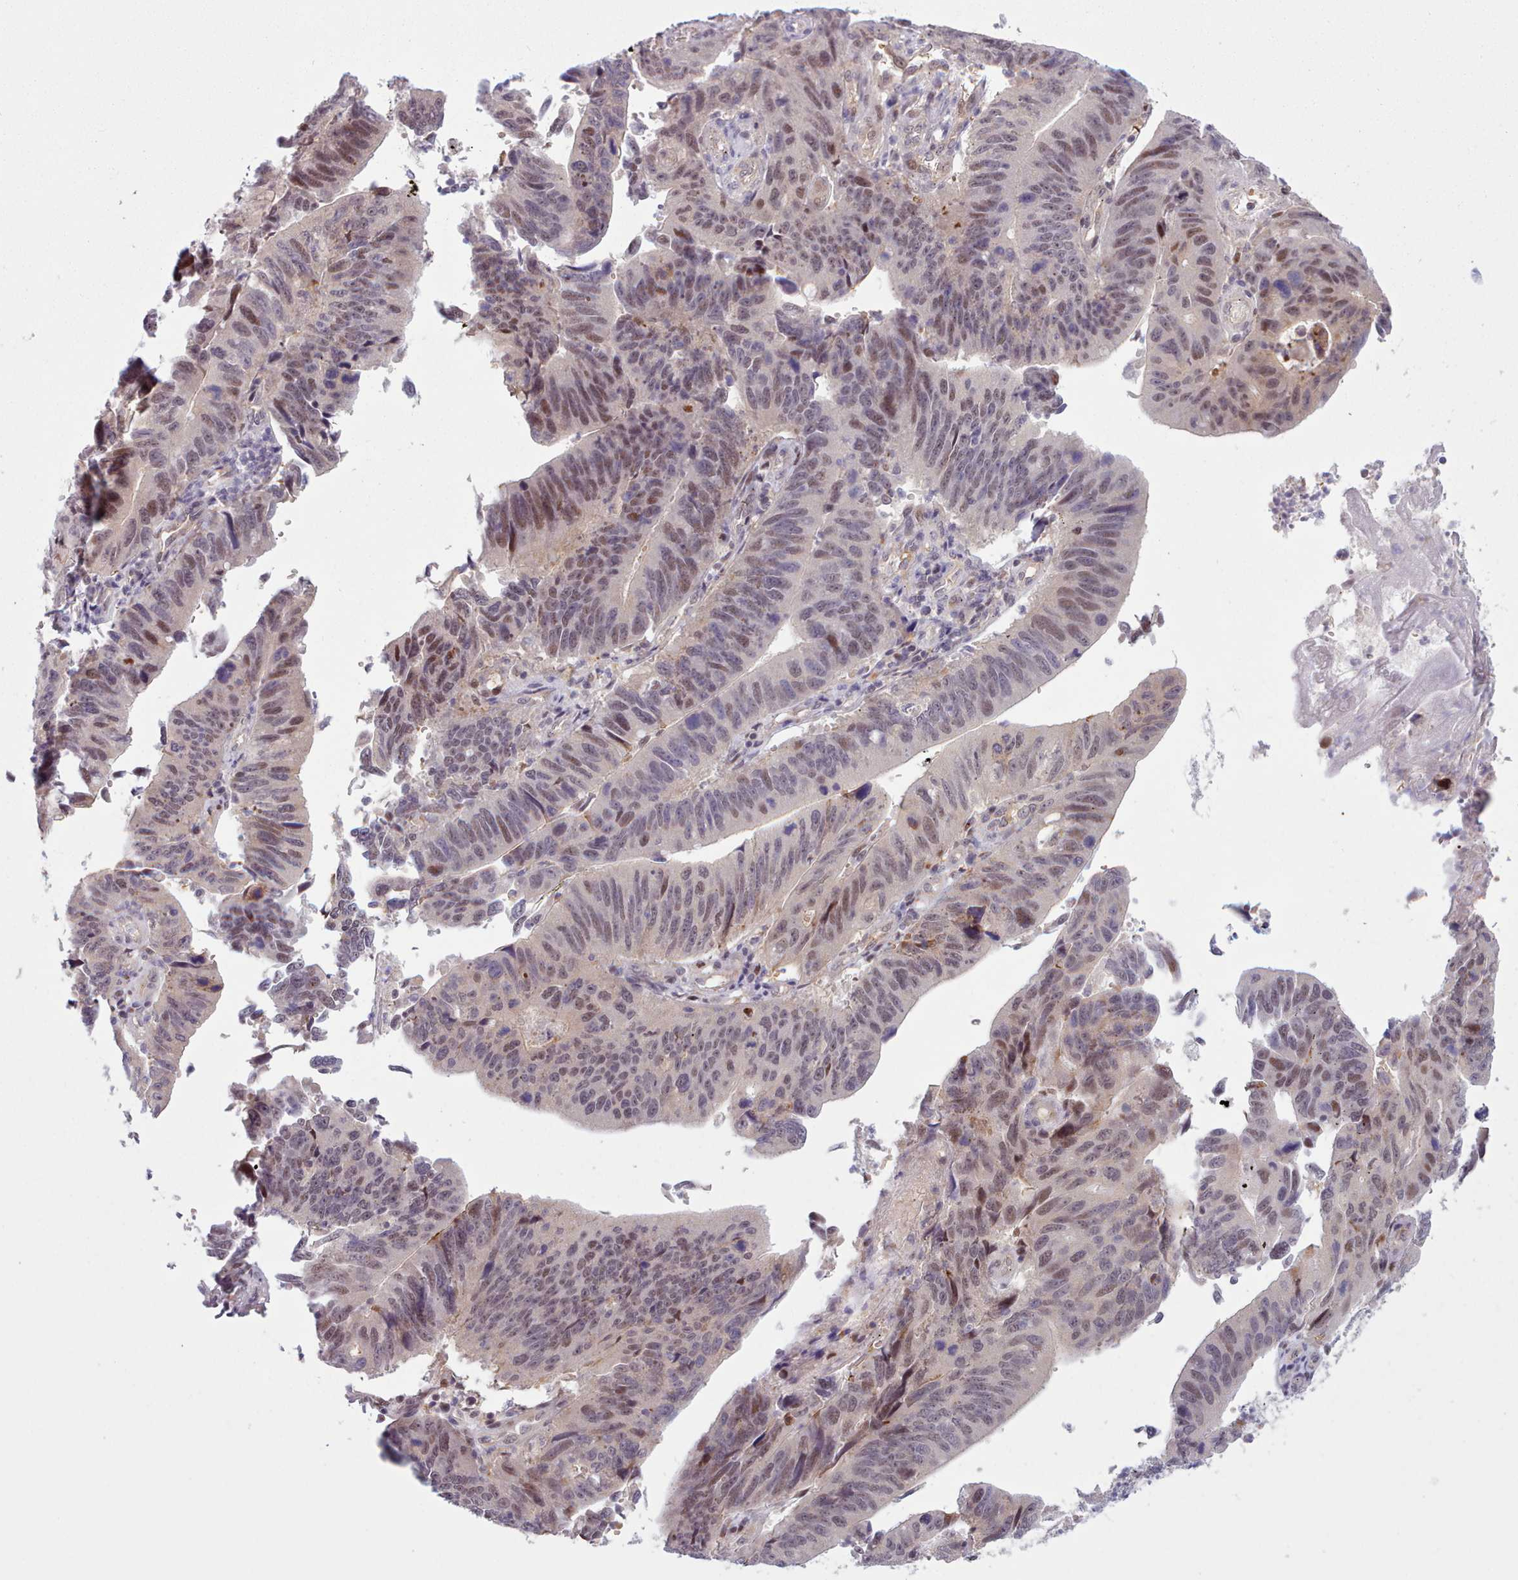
{"staining": {"intensity": "moderate", "quantity": "<25%", "location": "nuclear"}, "tissue": "stomach cancer", "cell_type": "Tumor cells", "image_type": "cancer", "snomed": [{"axis": "morphology", "description": "Adenocarcinoma, NOS"}, {"axis": "topography", "description": "Stomach"}], "caption": "Protein expression analysis of human stomach cancer reveals moderate nuclear expression in about <25% of tumor cells.", "gene": "KBTBD7", "patient": {"sex": "male", "age": 59}}